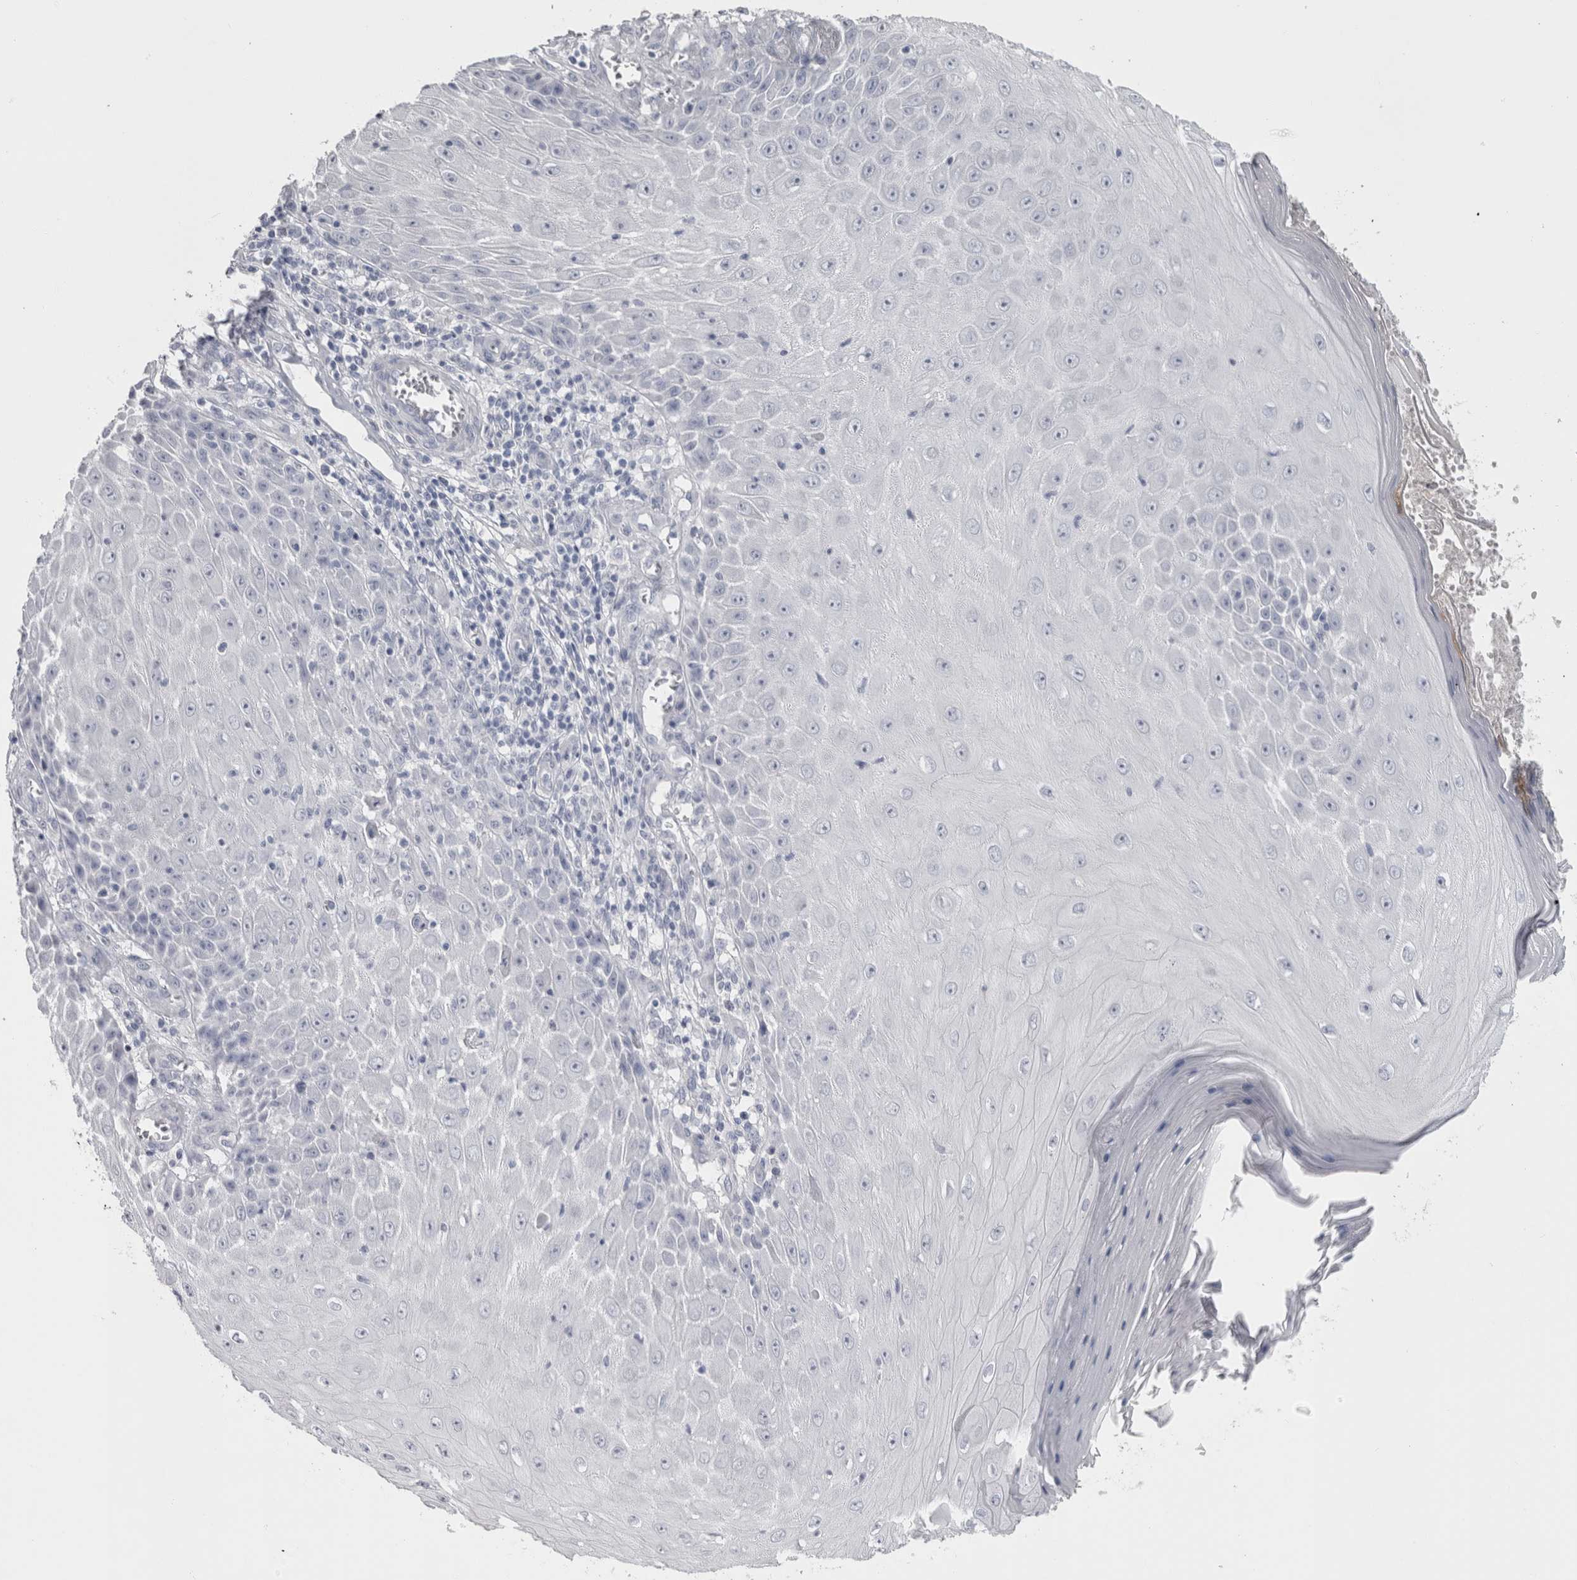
{"staining": {"intensity": "negative", "quantity": "none", "location": "none"}, "tissue": "skin cancer", "cell_type": "Tumor cells", "image_type": "cancer", "snomed": [{"axis": "morphology", "description": "Squamous cell carcinoma, NOS"}, {"axis": "topography", "description": "Skin"}], "caption": "The immunohistochemistry (IHC) histopathology image has no significant positivity in tumor cells of skin squamous cell carcinoma tissue. (DAB IHC, high magnification).", "gene": "MSMB", "patient": {"sex": "female", "age": 73}}